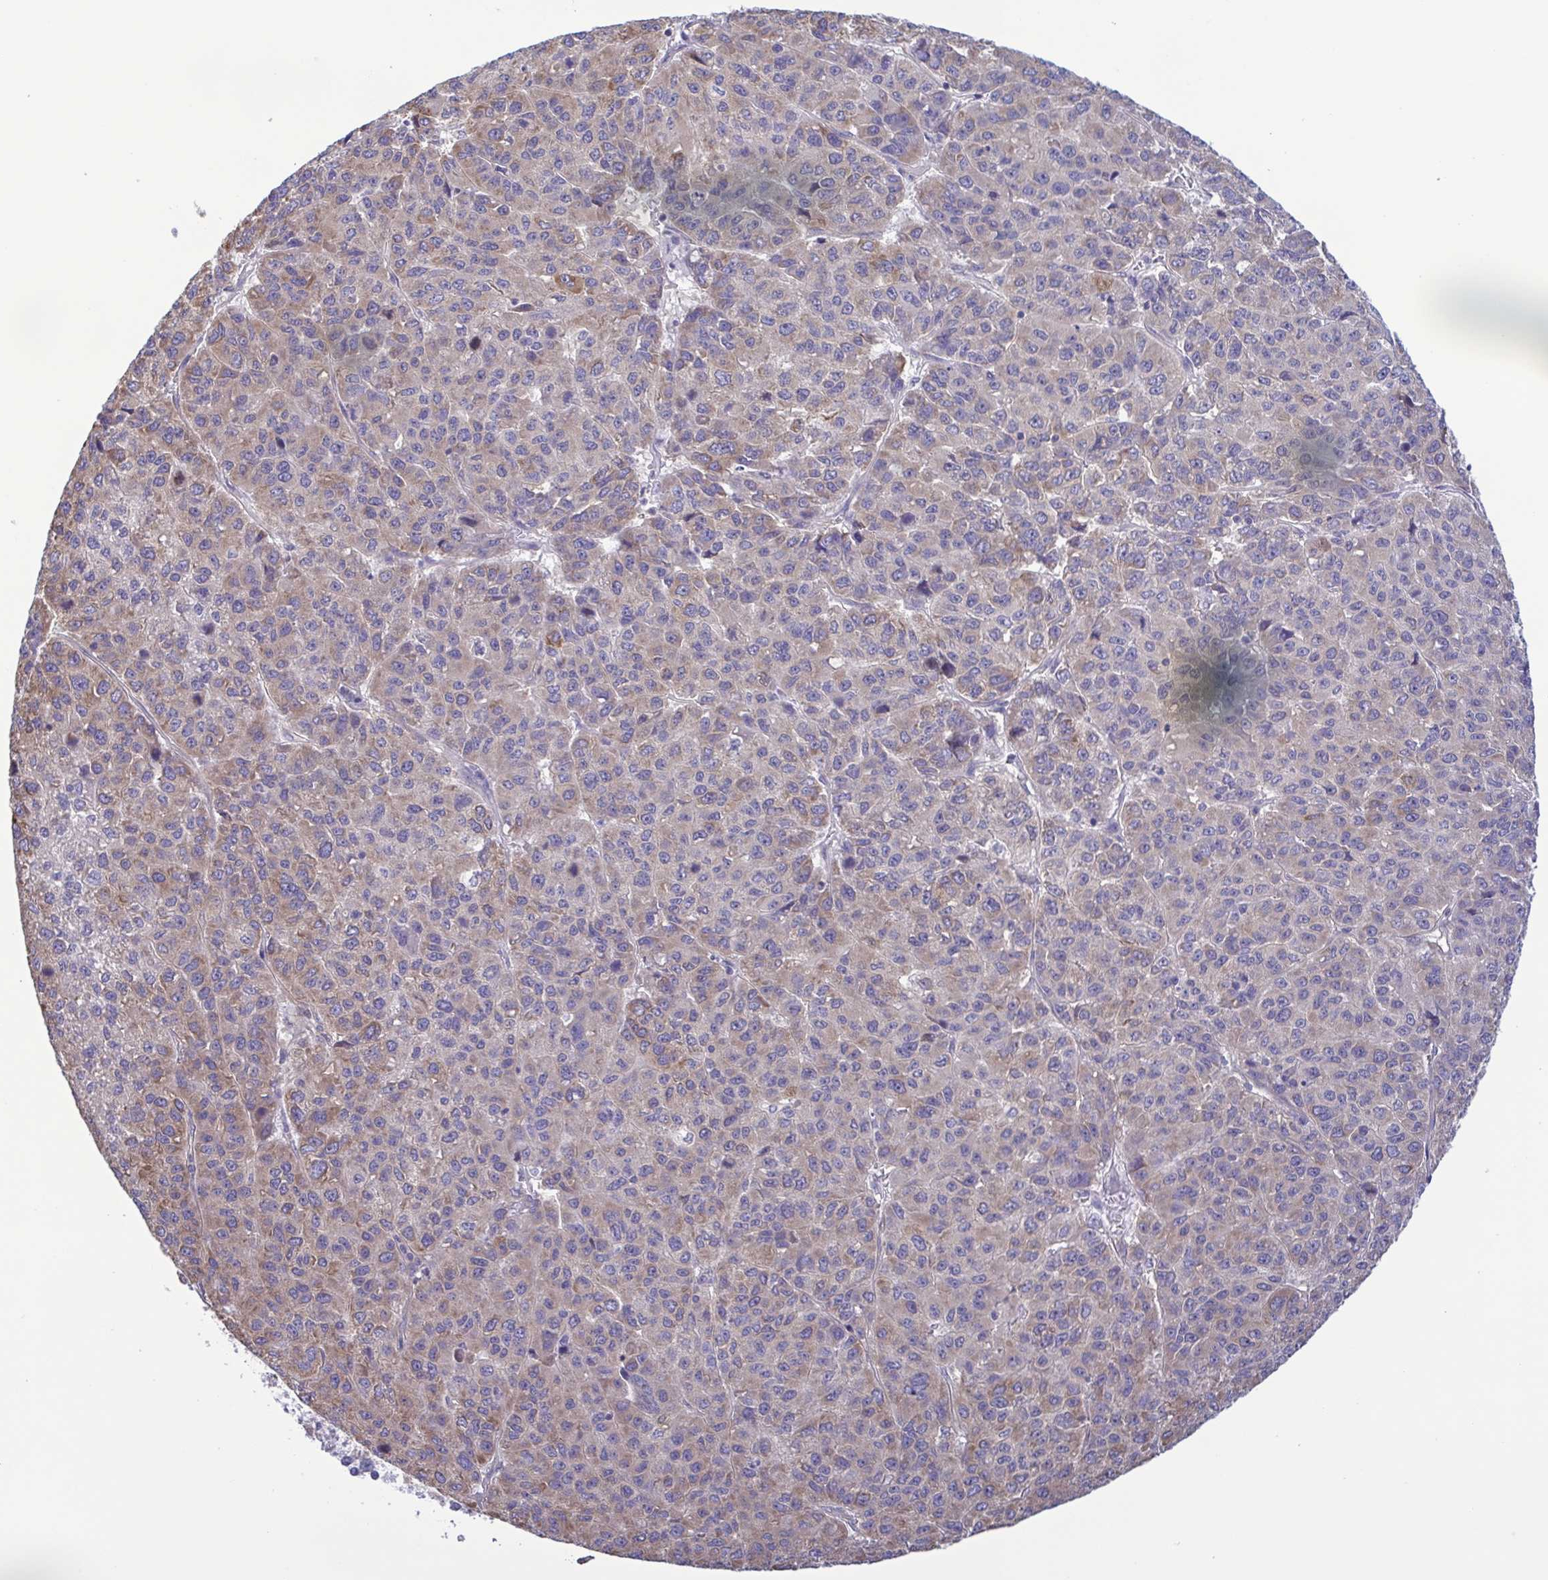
{"staining": {"intensity": "weak", "quantity": "25%-75%", "location": "cytoplasmic/membranous"}, "tissue": "liver cancer", "cell_type": "Tumor cells", "image_type": "cancer", "snomed": [{"axis": "morphology", "description": "Carcinoma, Hepatocellular, NOS"}, {"axis": "topography", "description": "Liver"}], "caption": "There is low levels of weak cytoplasmic/membranous positivity in tumor cells of hepatocellular carcinoma (liver), as demonstrated by immunohistochemical staining (brown color).", "gene": "TNNI3", "patient": {"sex": "male", "age": 69}}